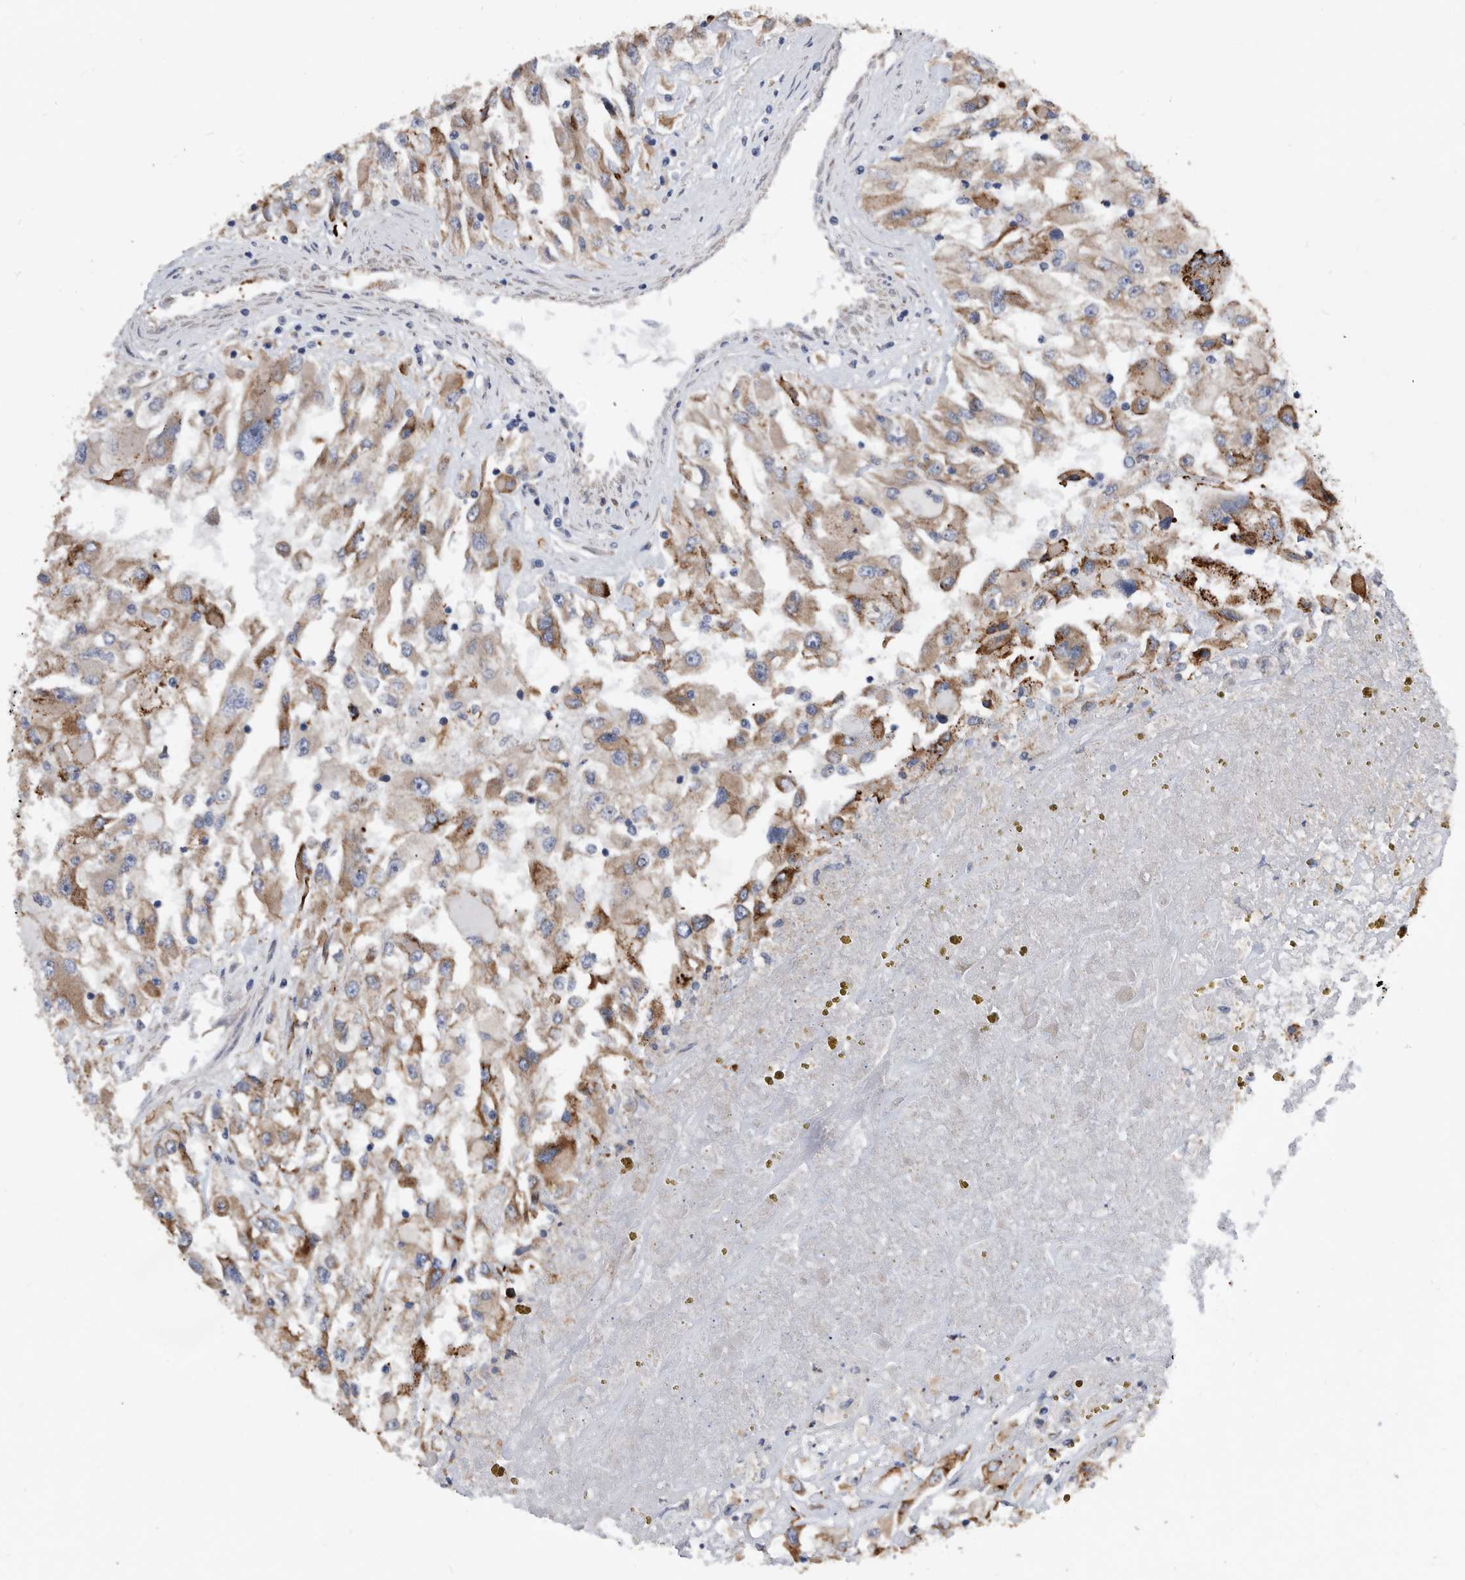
{"staining": {"intensity": "moderate", "quantity": "25%-75%", "location": "cytoplasmic/membranous"}, "tissue": "renal cancer", "cell_type": "Tumor cells", "image_type": "cancer", "snomed": [{"axis": "morphology", "description": "Adenocarcinoma, NOS"}, {"axis": "topography", "description": "Kidney"}], "caption": "Renal adenocarcinoma stained with IHC displays moderate cytoplasmic/membranous positivity in approximately 25%-75% of tumor cells. Nuclei are stained in blue.", "gene": "SERINC2", "patient": {"sex": "female", "age": 52}}